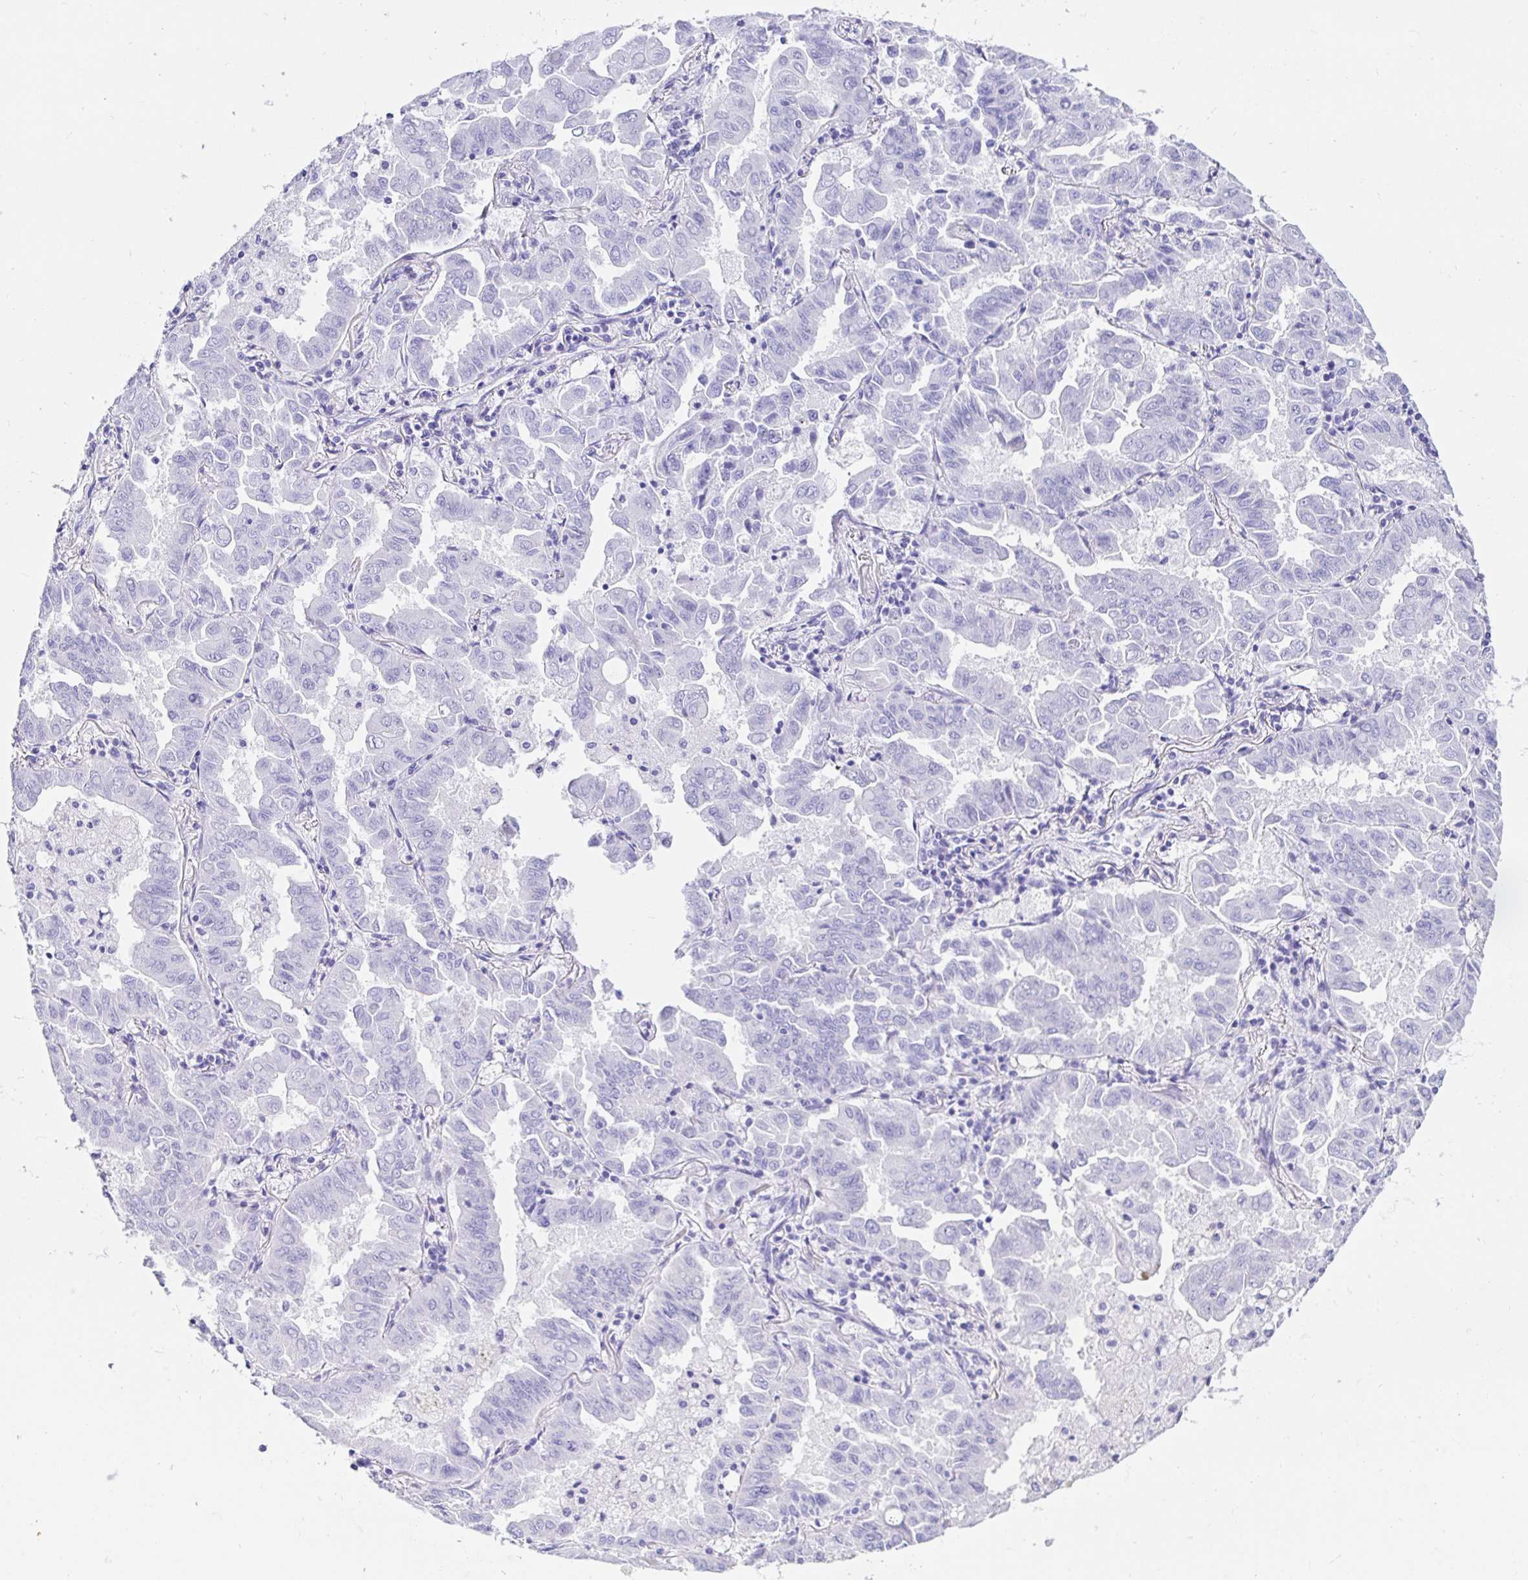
{"staining": {"intensity": "negative", "quantity": "none", "location": "none"}, "tissue": "lung cancer", "cell_type": "Tumor cells", "image_type": "cancer", "snomed": [{"axis": "morphology", "description": "Adenocarcinoma, NOS"}, {"axis": "topography", "description": "Lung"}], "caption": "Tumor cells are negative for brown protein staining in lung cancer (adenocarcinoma).", "gene": "PRAMEF19", "patient": {"sex": "male", "age": 64}}